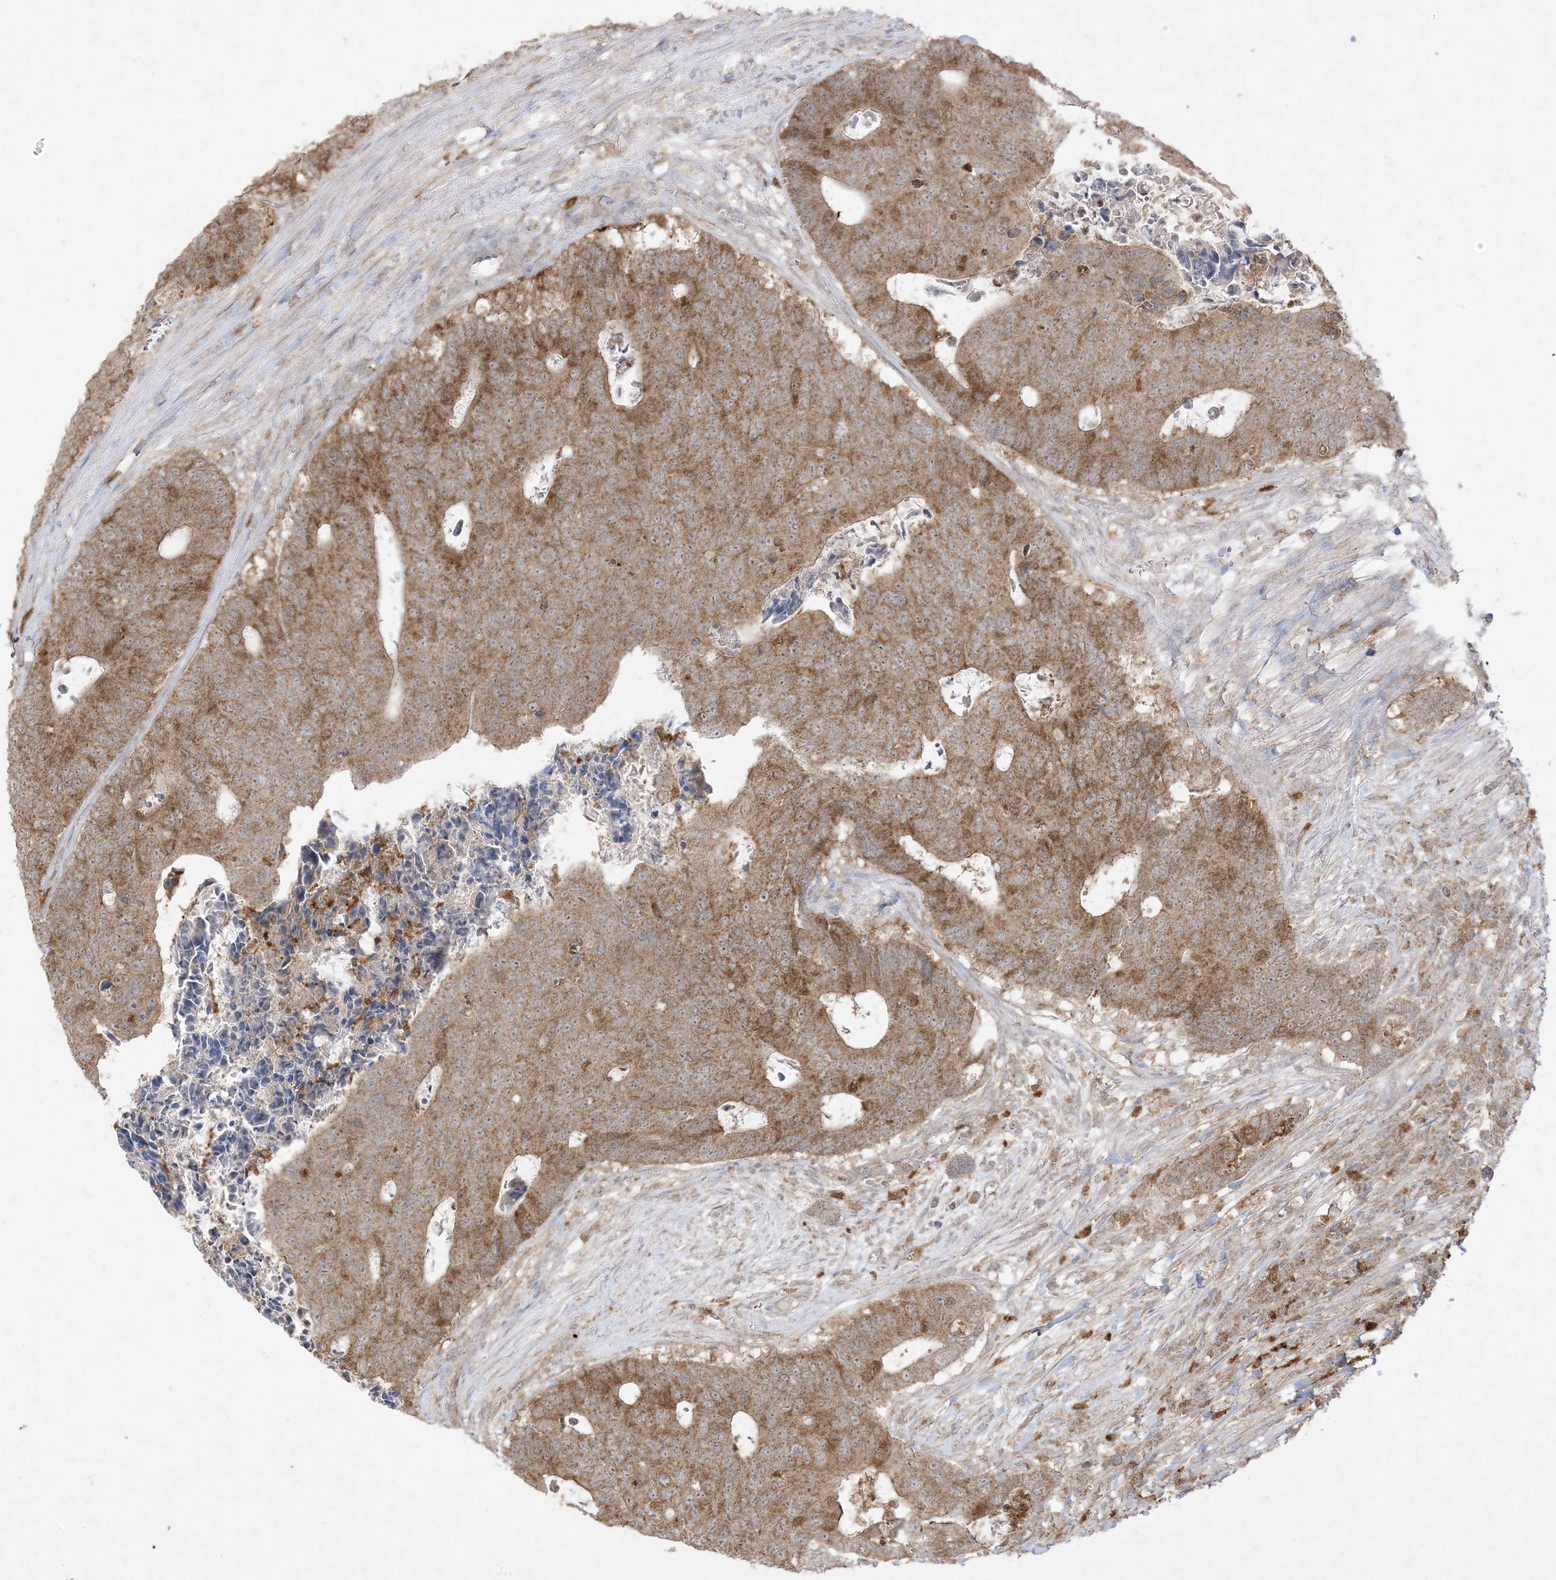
{"staining": {"intensity": "moderate", "quantity": ">75%", "location": "cytoplasmic/membranous"}, "tissue": "colorectal cancer", "cell_type": "Tumor cells", "image_type": "cancer", "snomed": [{"axis": "morphology", "description": "Adenocarcinoma, NOS"}, {"axis": "topography", "description": "Colon"}], "caption": "A high-resolution histopathology image shows immunohistochemistry (IHC) staining of colorectal cancer, which demonstrates moderate cytoplasmic/membranous staining in approximately >75% of tumor cells.", "gene": "UBE2C", "patient": {"sex": "male", "age": 87}}